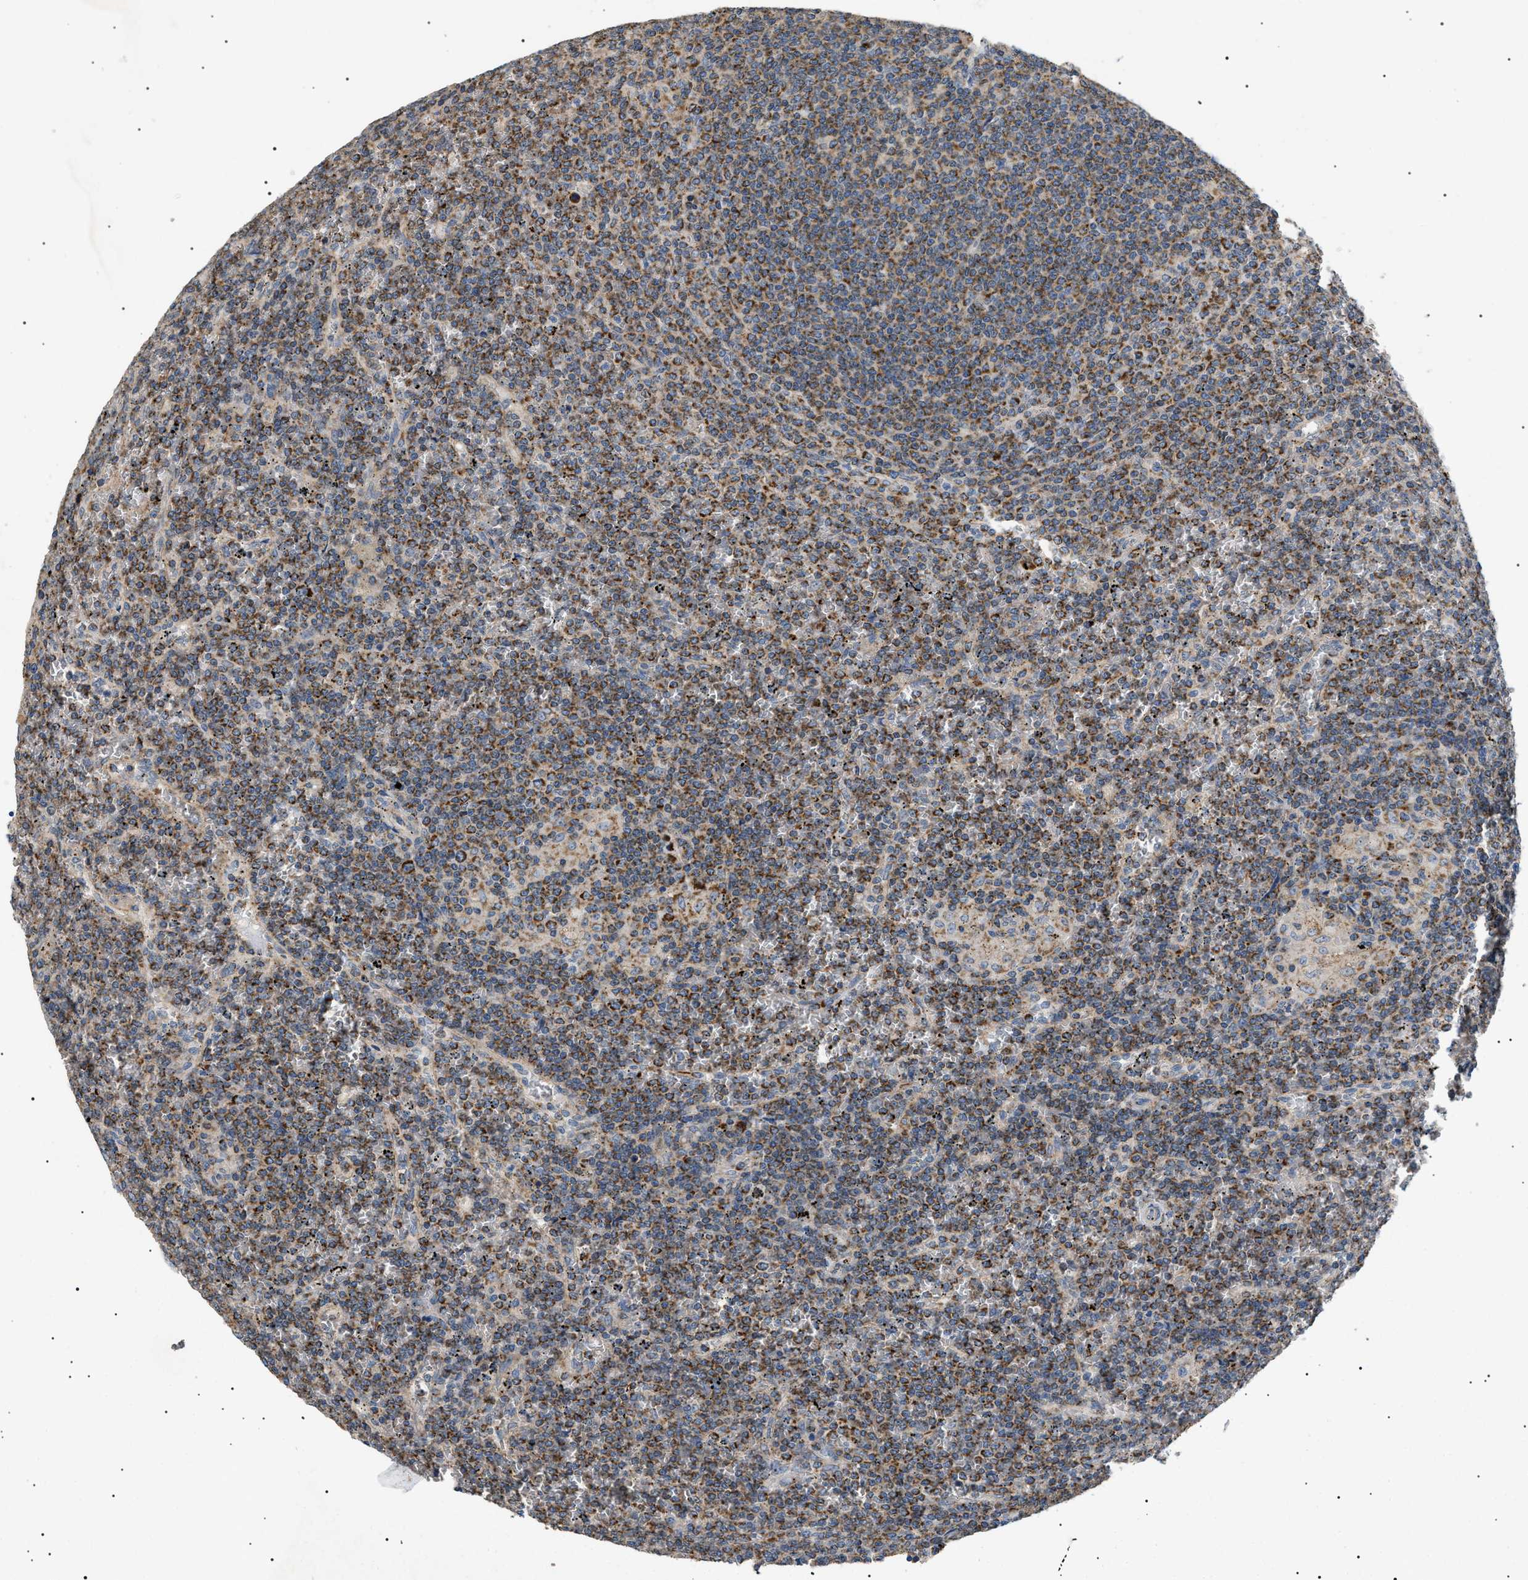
{"staining": {"intensity": "moderate", "quantity": ">75%", "location": "cytoplasmic/membranous"}, "tissue": "lymphoma", "cell_type": "Tumor cells", "image_type": "cancer", "snomed": [{"axis": "morphology", "description": "Malignant lymphoma, non-Hodgkin's type, Low grade"}, {"axis": "topography", "description": "Spleen"}], "caption": "Human low-grade malignant lymphoma, non-Hodgkin's type stained with a brown dye displays moderate cytoplasmic/membranous positive expression in approximately >75% of tumor cells.", "gene": "TOMM6", "patient": {"sex": "female", "age": 19}}